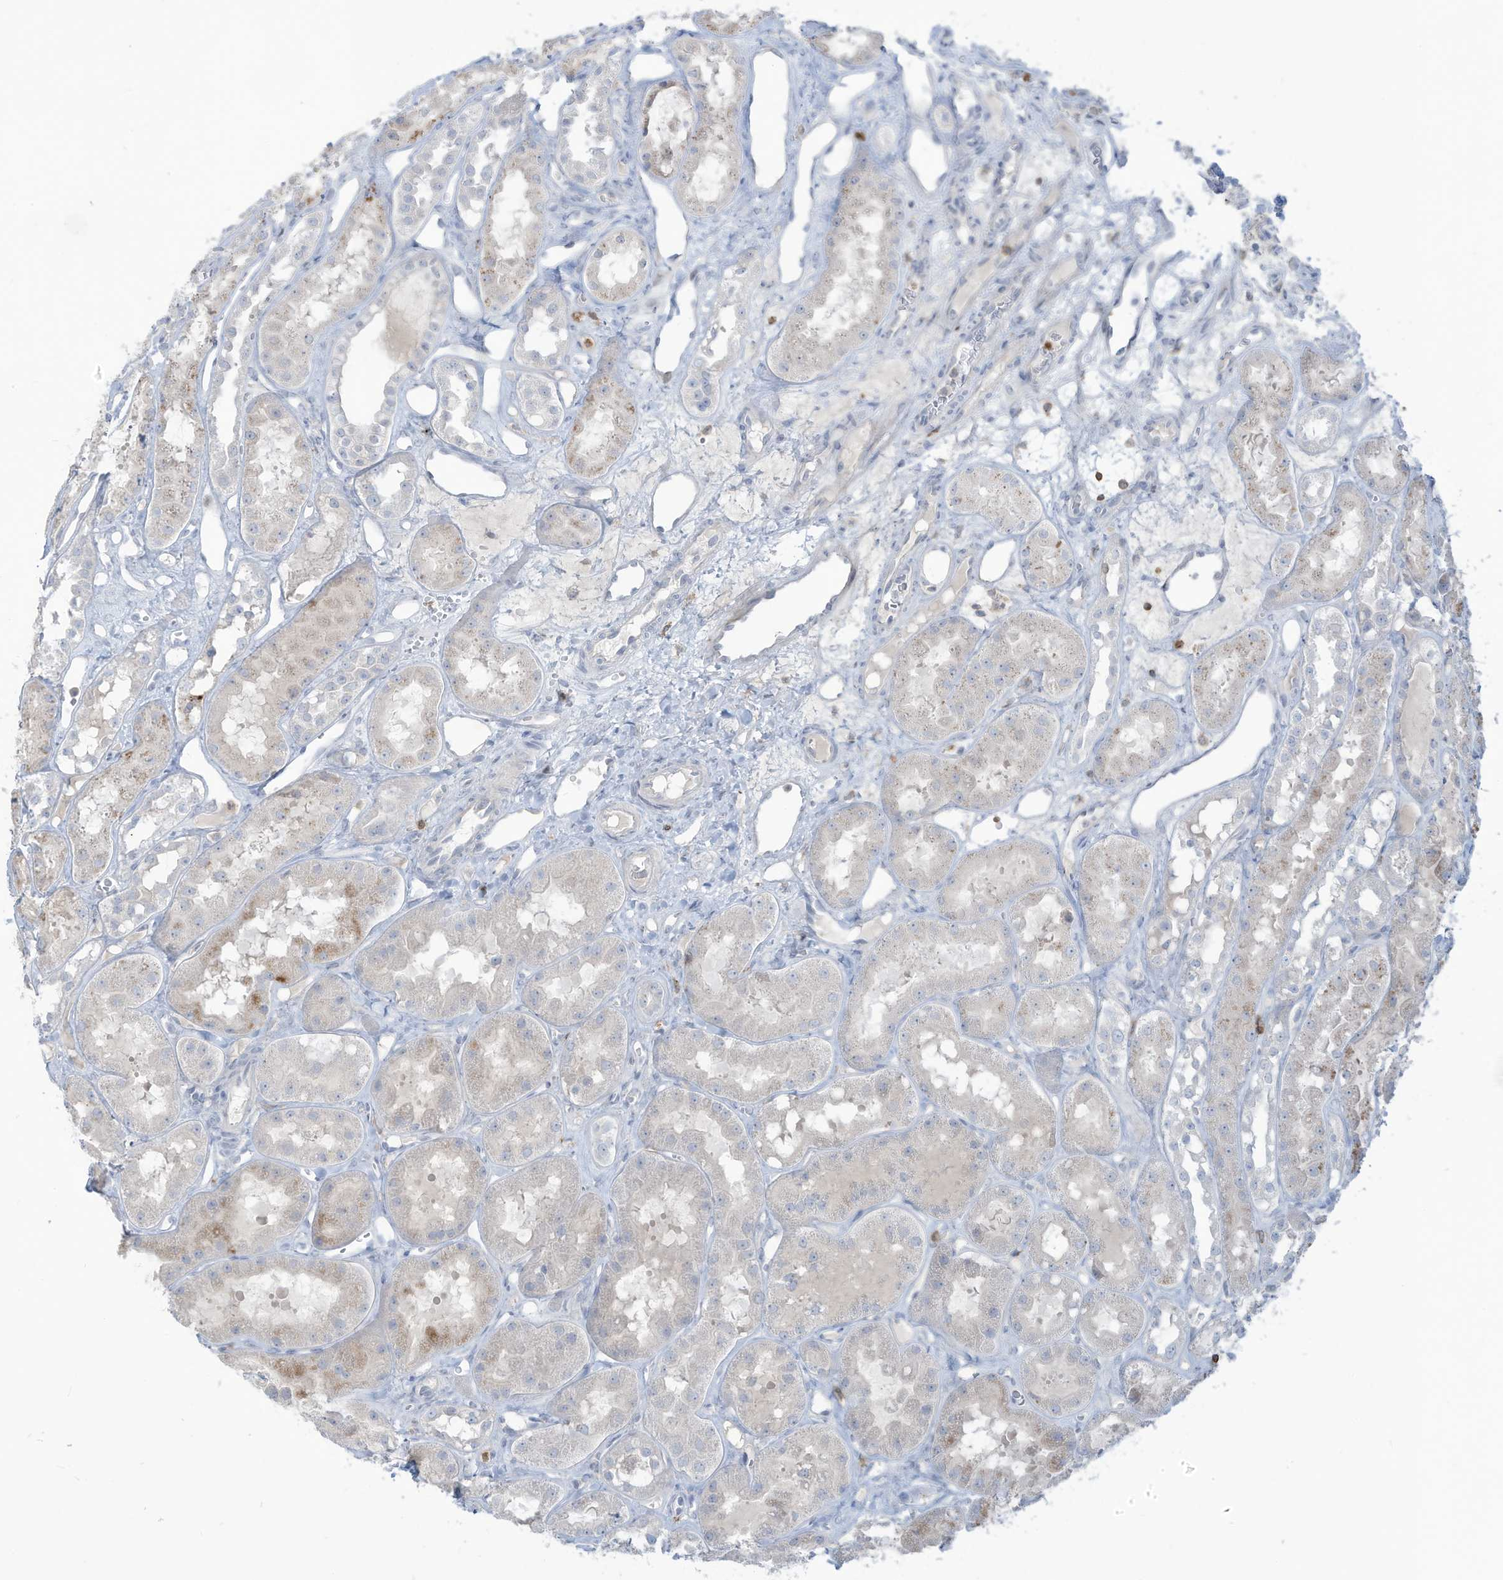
{"staining": {"intensity": "negative", "quantity": "none", "location": "none"}, "tissue": "kidney", "cell_type": "Cells in glomeruli", "image_type": "normal", "snomed": [{"axis": "morphology", "description": "Normal tissue, NOS"}, {"axis": "topography", "description": "Kidney"}], "caption": "Histopathology image shows no protein staining in cells in glomeruli of benign kidney. The staining was performed using DAB (3,3'-diaminobenzidine) to visualize the protein expression in brown, while the nuclei were stained in blue with hematoxylin (Magnification: 20x).", "gene": "NOTO", "patient": {"sex": "male", "age": 16}}